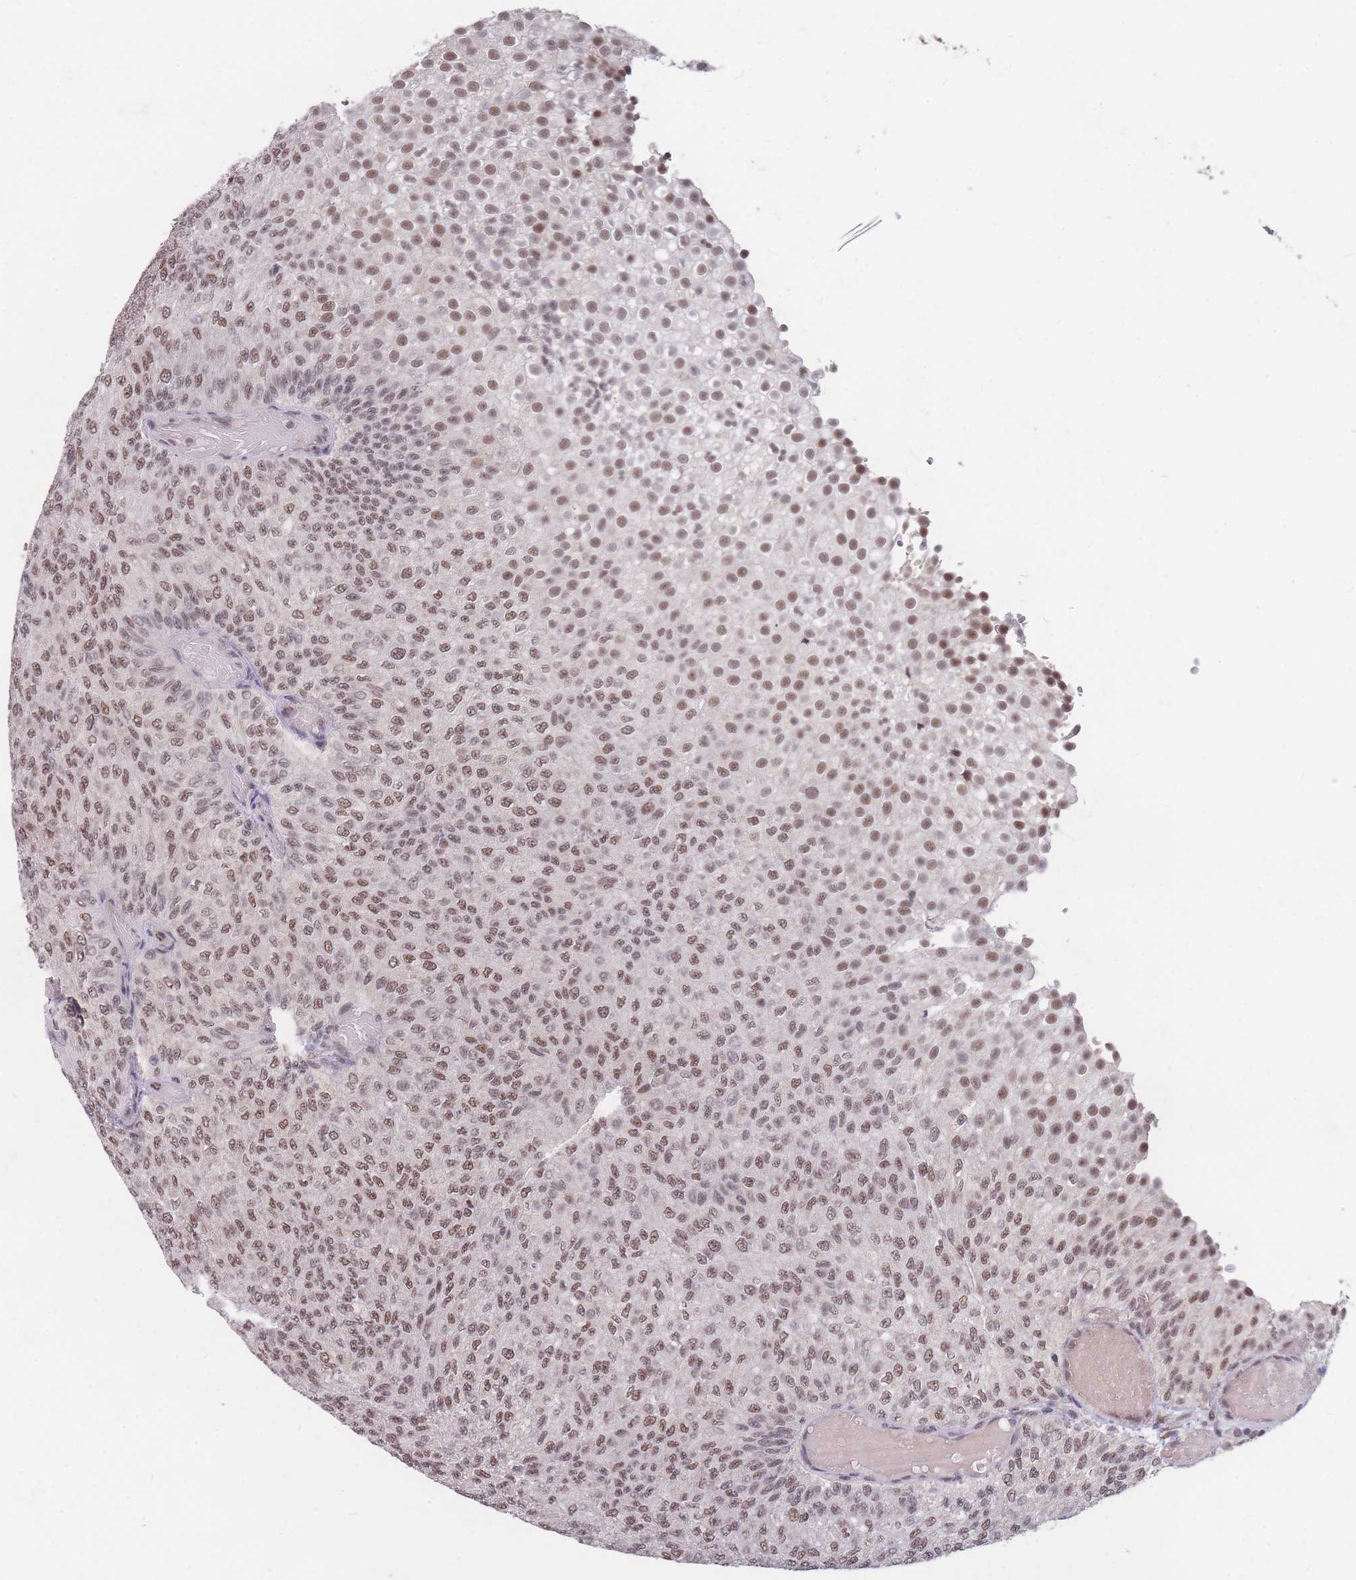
{"staining": {"intensity": "moderate", "quantity": ">75%", "location": "nuclear"}, "tissue": "urothelial cancer", "cell_type": "Tumor cells", "image_type": "cancer", "snomed": [{"axis": "morphology", "description": "Urothelial carcinoma, Low grade"}, {"axis": "topography", "description": "Urinary bladder"}], "caption": "Immunohistochemistry image of neoplastic tissue: human urothelial cancer stained using immunohistochemistry displays medium levels of moderate protein expression localized specifically in the nuclear of tumor cells, appearing as a nuclear brown color.", "gene": "SNRPA1", "patient": {"sex": "male", "age": 78}}